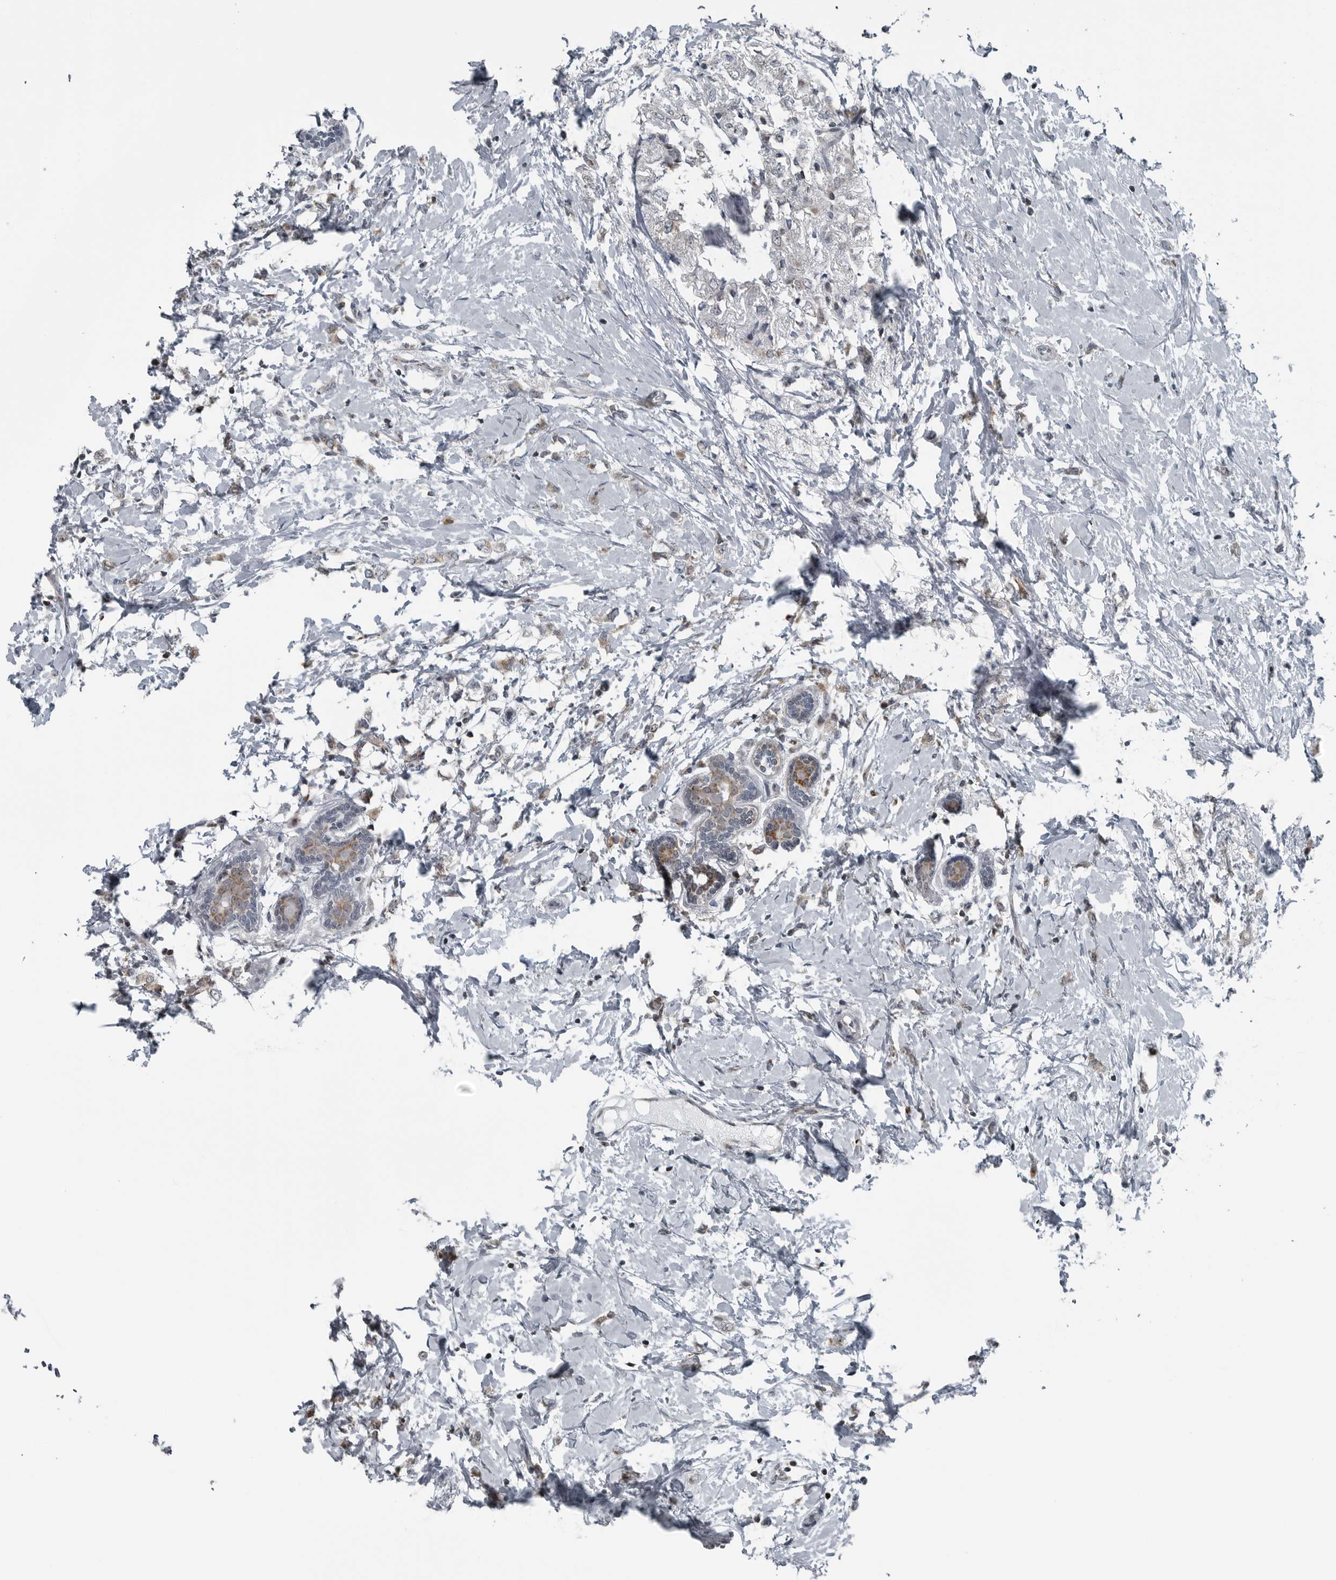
{"staining": {"intensity": "weak", "quantity": ">75%", "location": "cytoplasmic/membranous"}, "tissue": "breast cancer", "cell_type": "Tumor cells", "image_type": "cancer", "snomed": [{"axis": "morphology", "description": "Normal tissue, NOS"}, {"axis": "morphology", "description": "Lobular carcinoma"}, {"axis": "topography", "description": "Breast"}], "caption": "Weak cytoplasmic/membranous positivity for a protein is present in approximately >75% of tumor cells of breast lobular carcinoma using immunohistochemistry (IHC).", "gene": "GAK", "patient": {"sex": "female", "age": 47}}